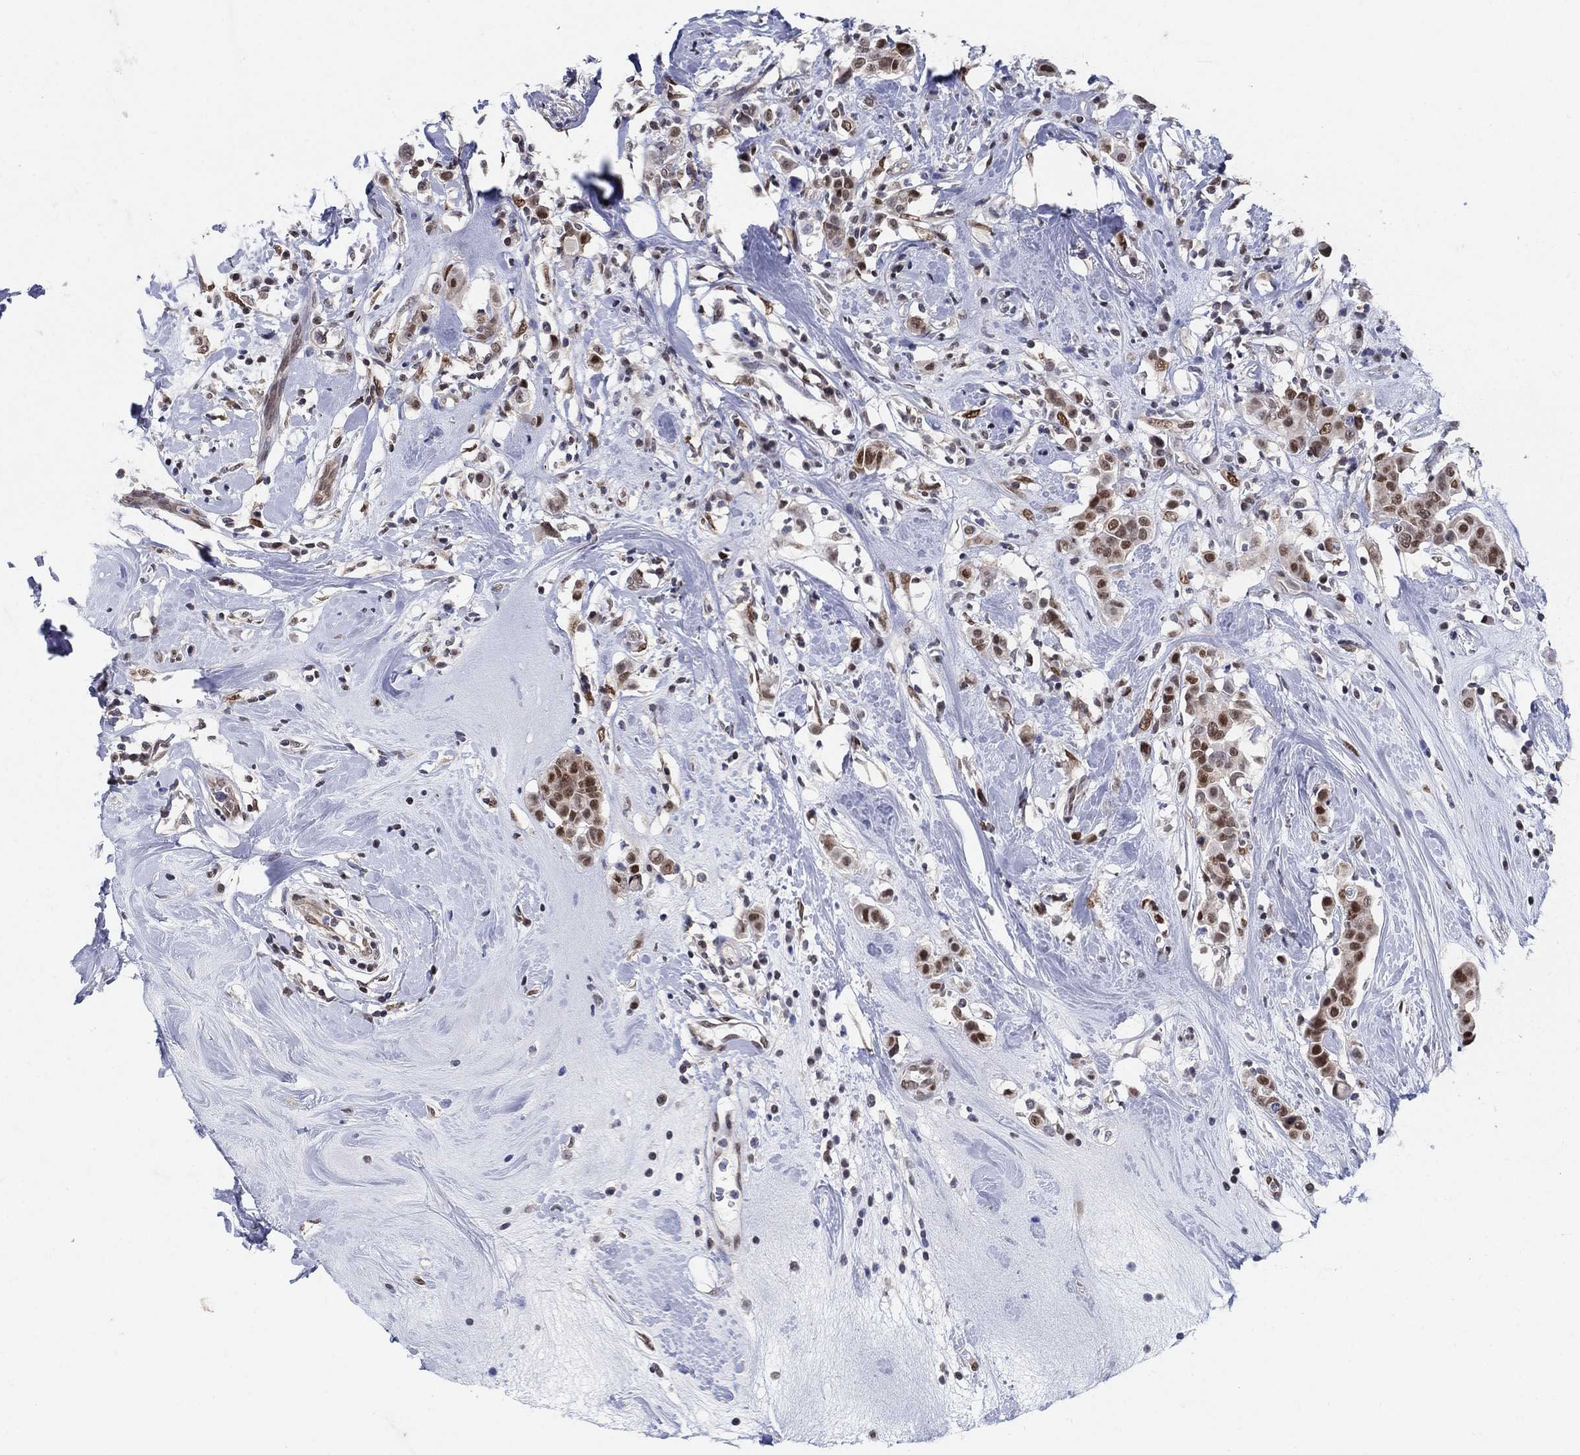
{"staining": {"intensity": "strong", "quantity": ">75%", "location": "nuclear"}, "tissue": "breast cancer", "cell_type": "Tumor cells", "image_type": "cancer", "snomed": [{"axis": "morphology", "description": "Duct carcinoma"}, {"axis": "topography", "description": "Breast"}], "caption": "Approximately >75% of tumor cells in invasive ductal carcinoma (breast) exhibit strong nuclear protein positivity as visualized by brown immunohistochemical staining.", "gene": "CENPE", "patient": {"sex": "female", "age": 27}}